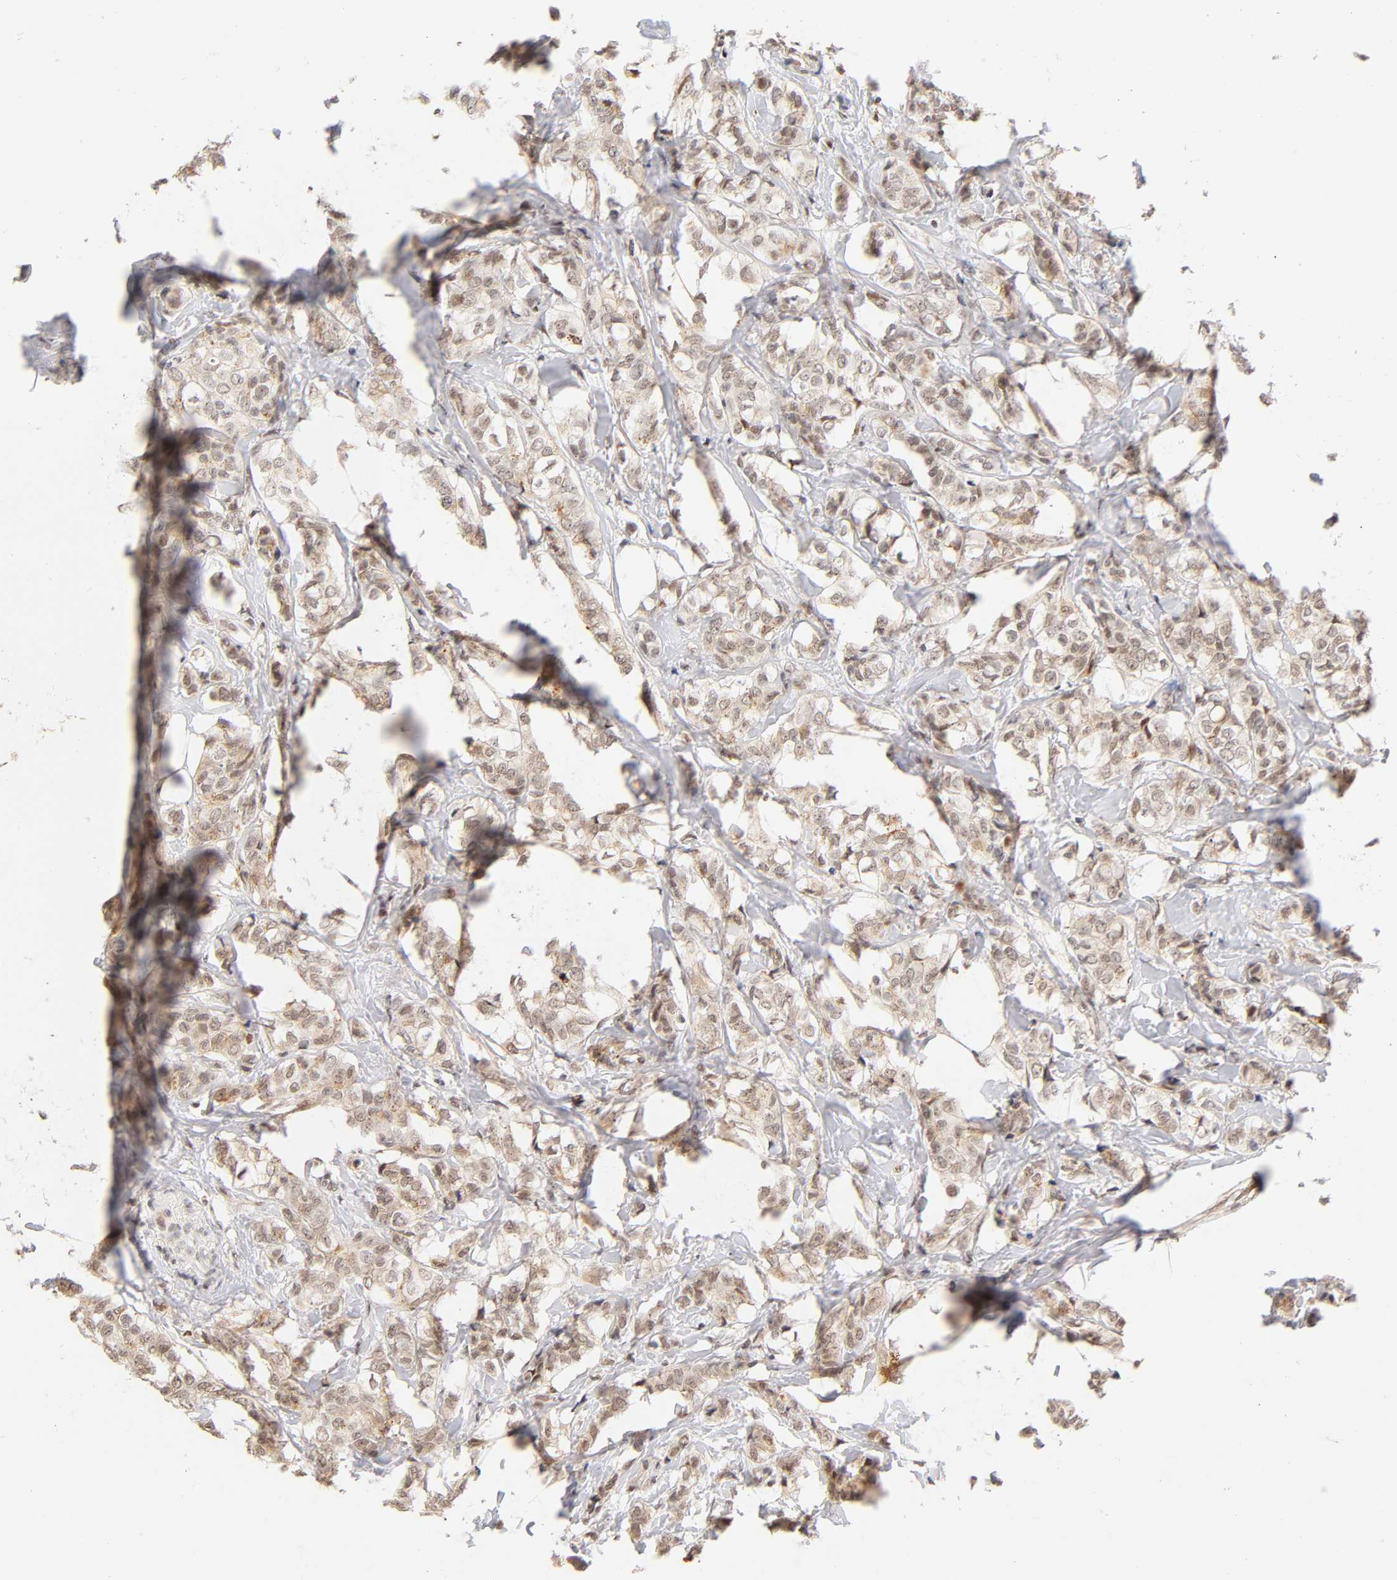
{"staining": {"intensity": "weak", "quantity": ">75%", "location": "cytoplasmic/membranous,nuclear"}, "tissue": "breast cancer", "cell_type": "Tumor cells", "image_type": "cancer", "snomed": [{"axis": "morphology", "description": "Lobular carcinoma"}, {"axis": "topography", "description": "Breast"}], "caption": "IHC of human breast lobular carcinoma shows low levels of weak cytoplasmic/membranous and nuclear positivity in approximately >75% of tumor cells.", "gene": "TAF10", "patient": {"sex": "female", "age": 60}}